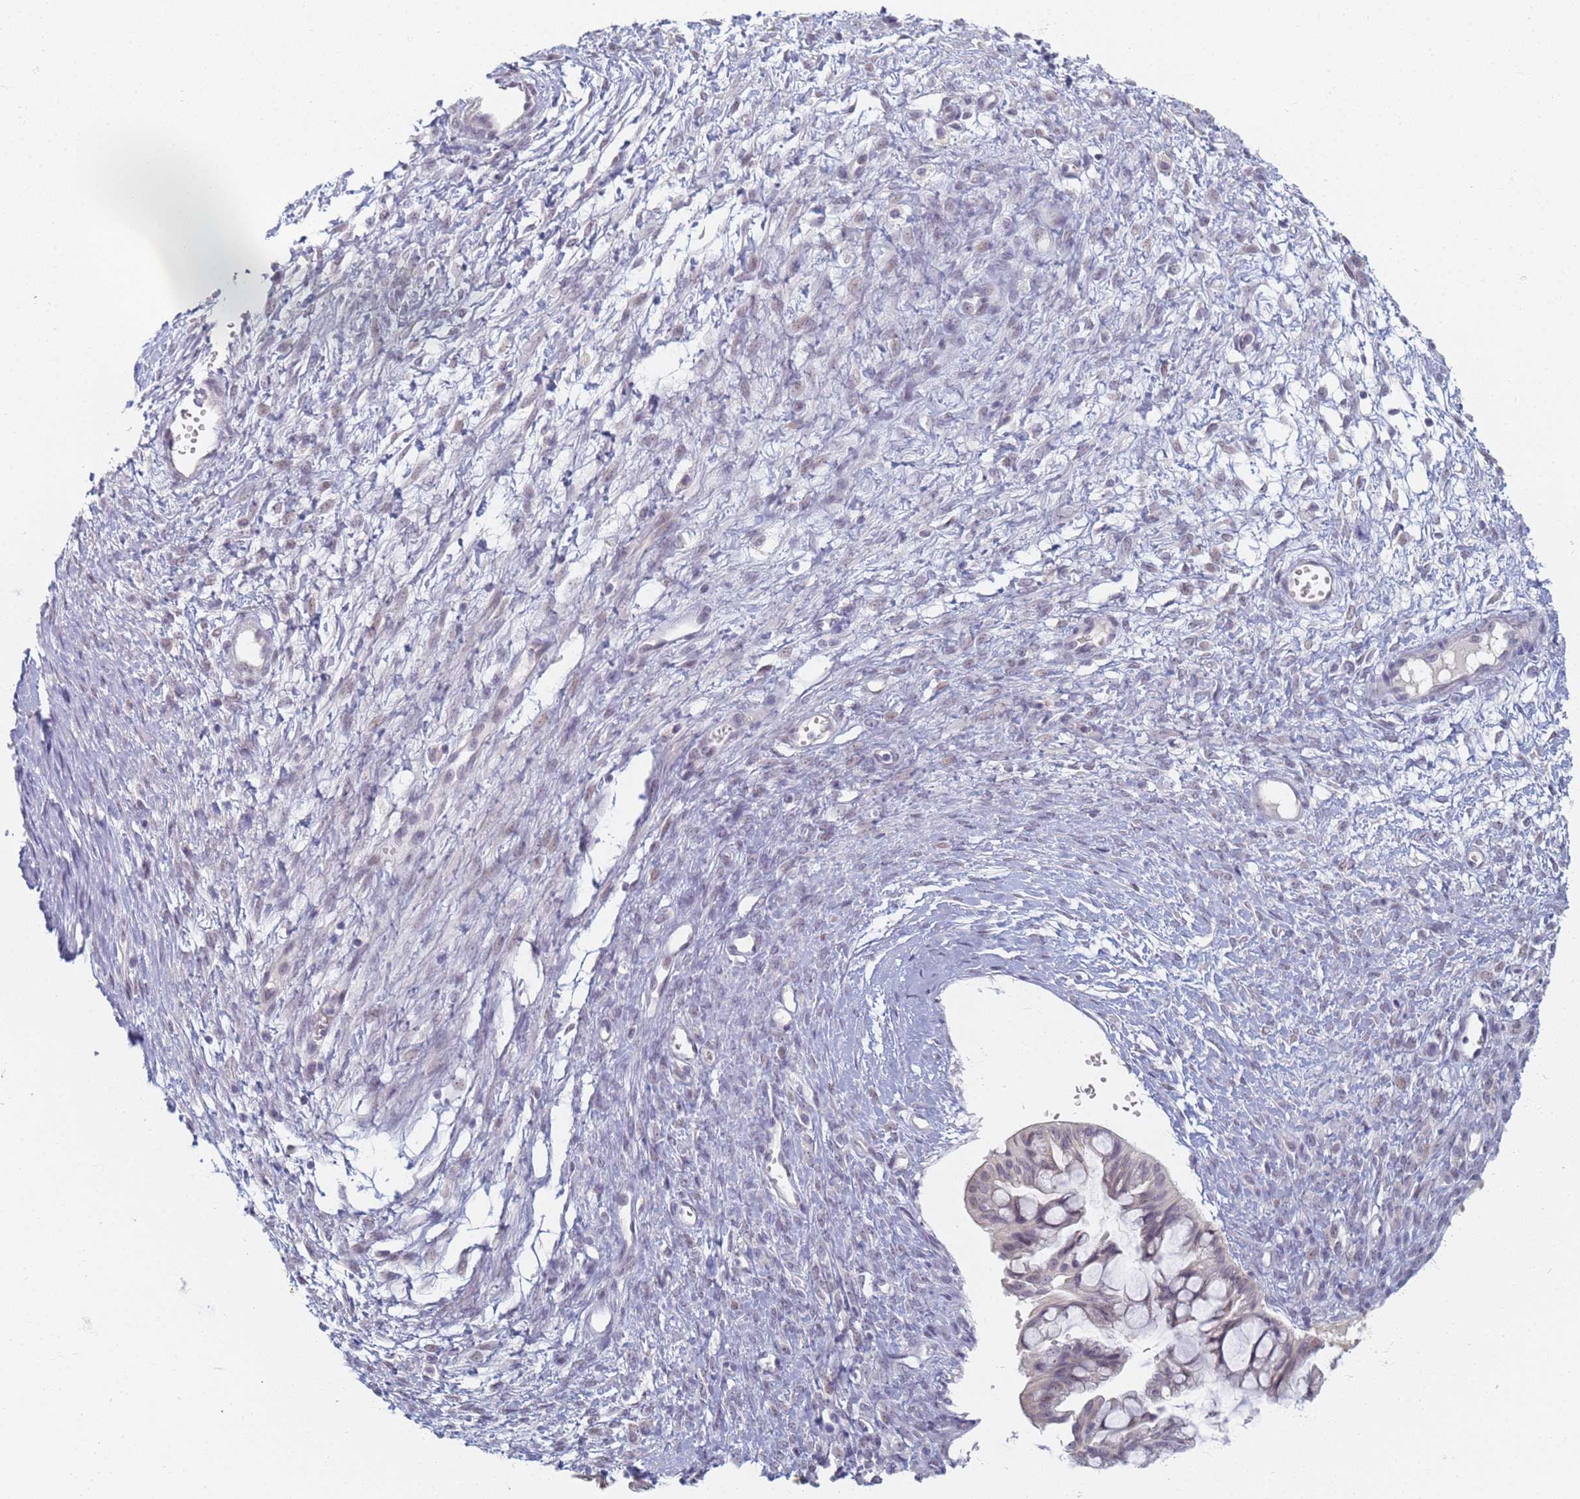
{"staining": {"intensity": "negative", "quantity": "none", "location": "none"}, "tissue": "ovarian cancer", "cell_type": "Tumor cells", "image_type": "cancer", "snomed": [{"axis": "morphology", "description": "Cystadenocarcinoma, mucinous, NOS"}, {"axis": "topography", "description": "Ovary"}], "caption": "Protein analysis of mucinous cystadenocarcinoma (ovarian) demonstrates no significant positivity in tumor cells.", "gene": "SLC38A9", "patient": {"sex": "female", "age": 73}}